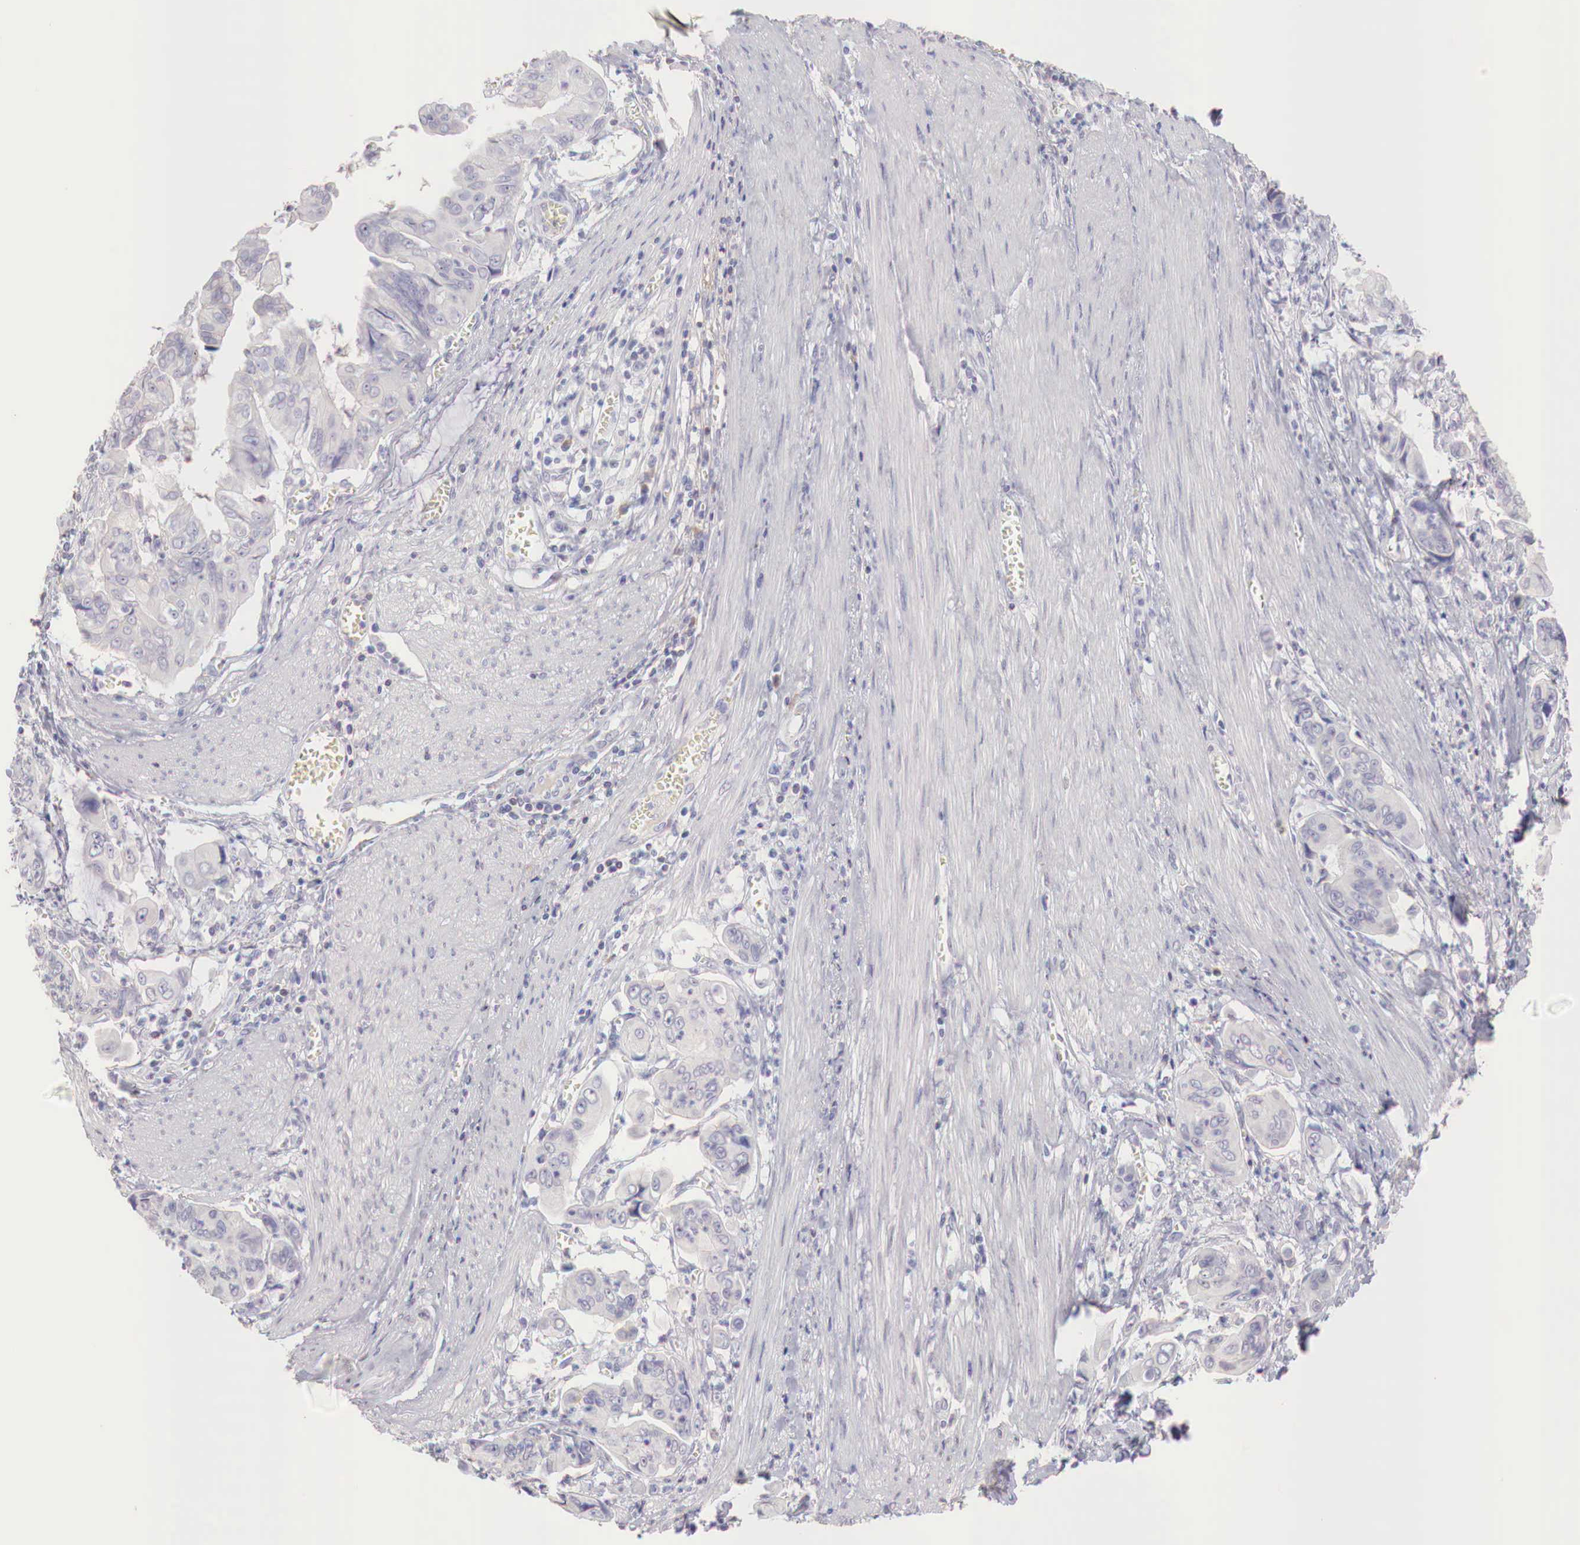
{"staining": {"intensity": "weak", "quantity": "<25%", "location": "cytoplasmic/membranous"}, "tissue": "stomach cancer", "cell_type": "Tumor cells", "image_type": "cancer", "snomed": [{"axis": "morphology", "description": "Adenocarcinoma, NOS"}, {"axis": "topography", "description": "Stomach, upper"}], "caption": "An image of human stomach cancer is negative for staining in tumor cells.", "gene": "XPNPEP2", "patient": {"sex": "male", "age": 80}}